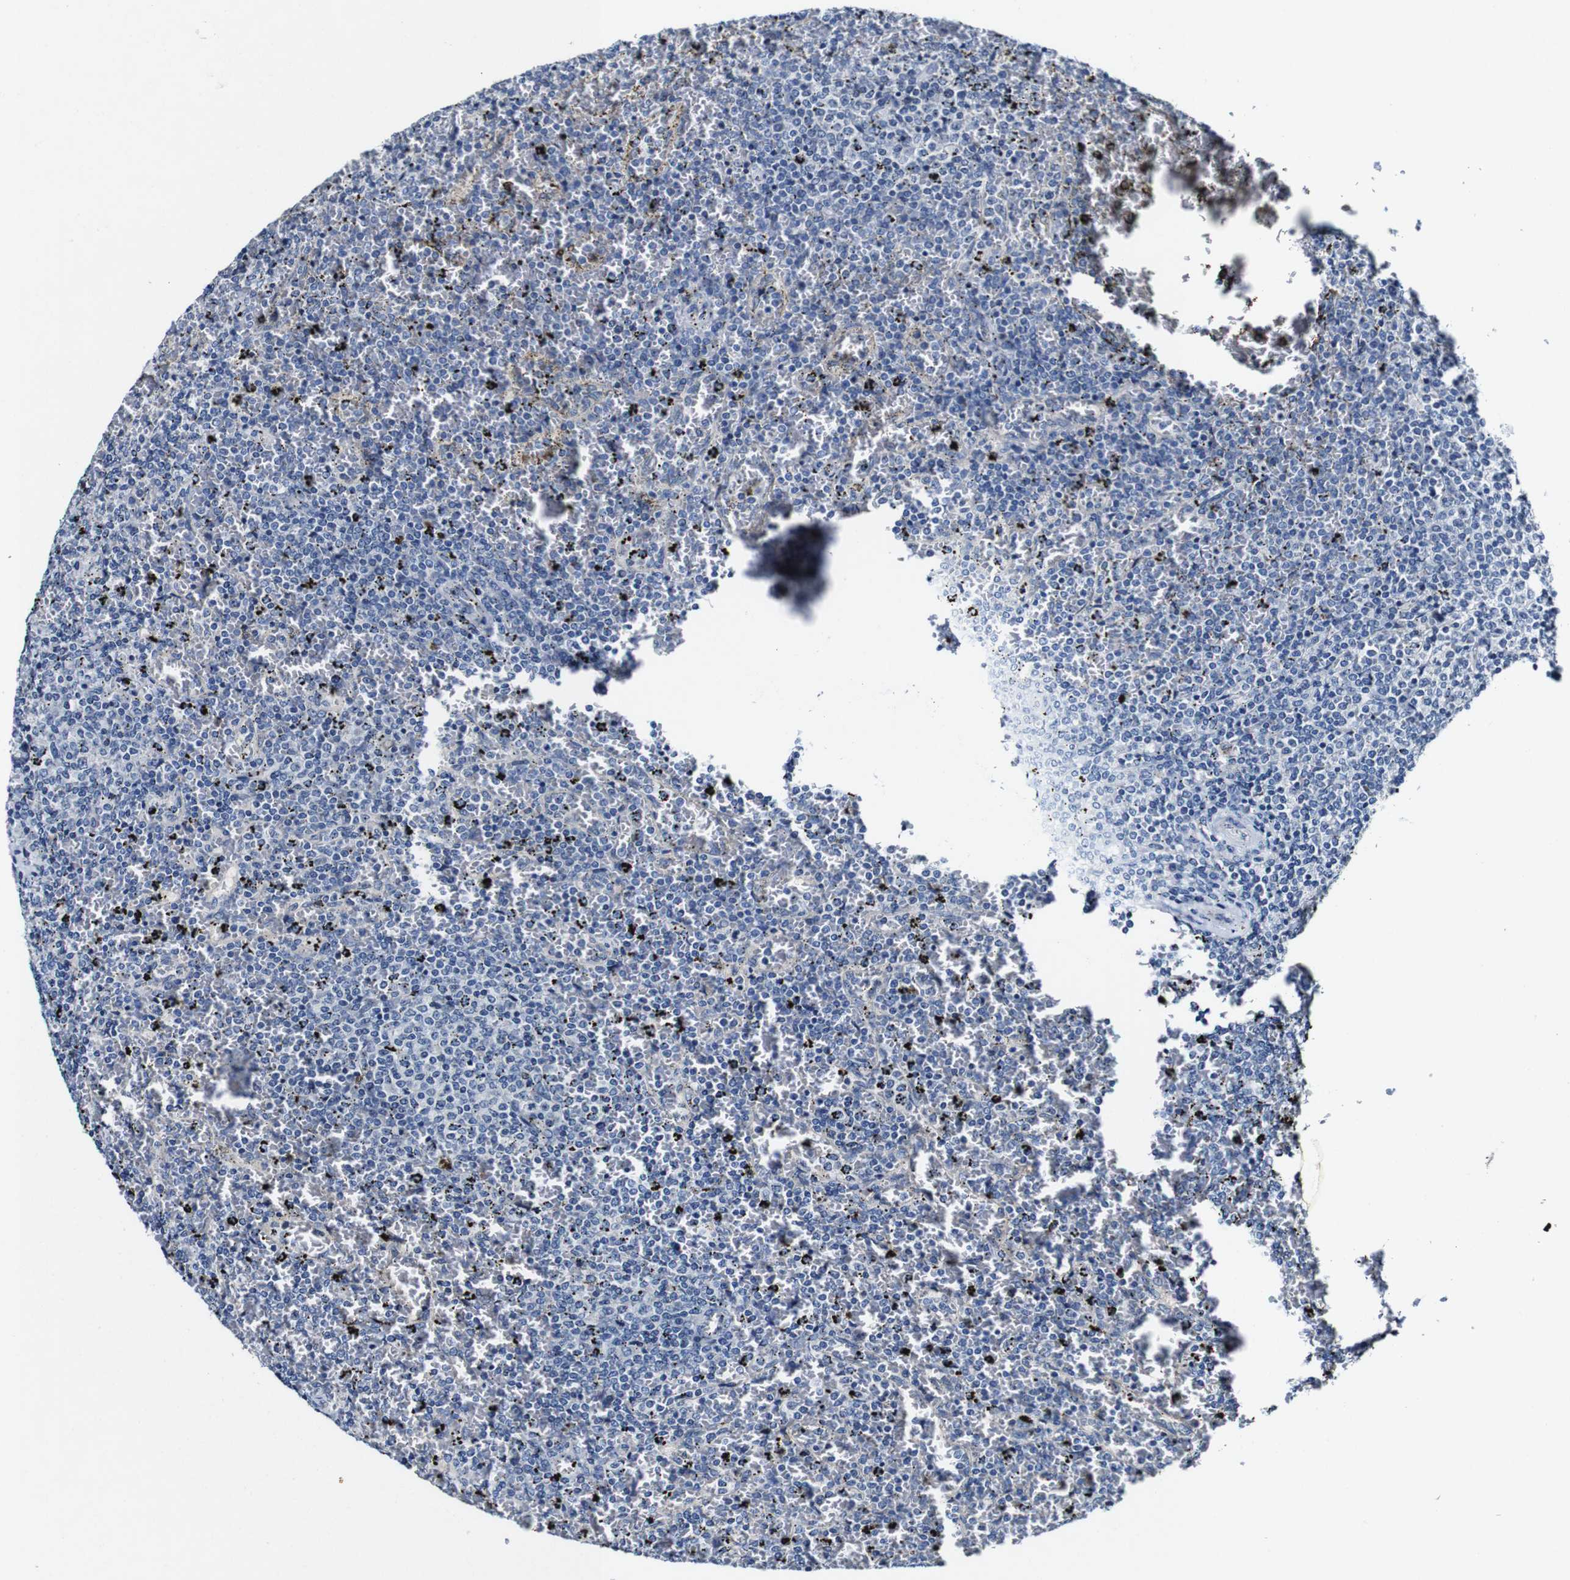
{"staining": {"intensity": "negative", "quantity": "none", "location": "none"}, "tissue": "lymphoma", "cell_type": "Tumor cells", "image_type": "cancer", "snomed": [{"axis": "morphology", "description": "Malignant lymphoma, non-Hodgkin's type, Low grade"}, {"axis": "topography", "description": "Spleen"}], "caption": "Tumor cells are negative for brown protein staining in low-grade malignant lymphoma, non-Hodgkin's type.", "gene": "GRAMD1A", "patient": {"sex": "female", "age": 77}}